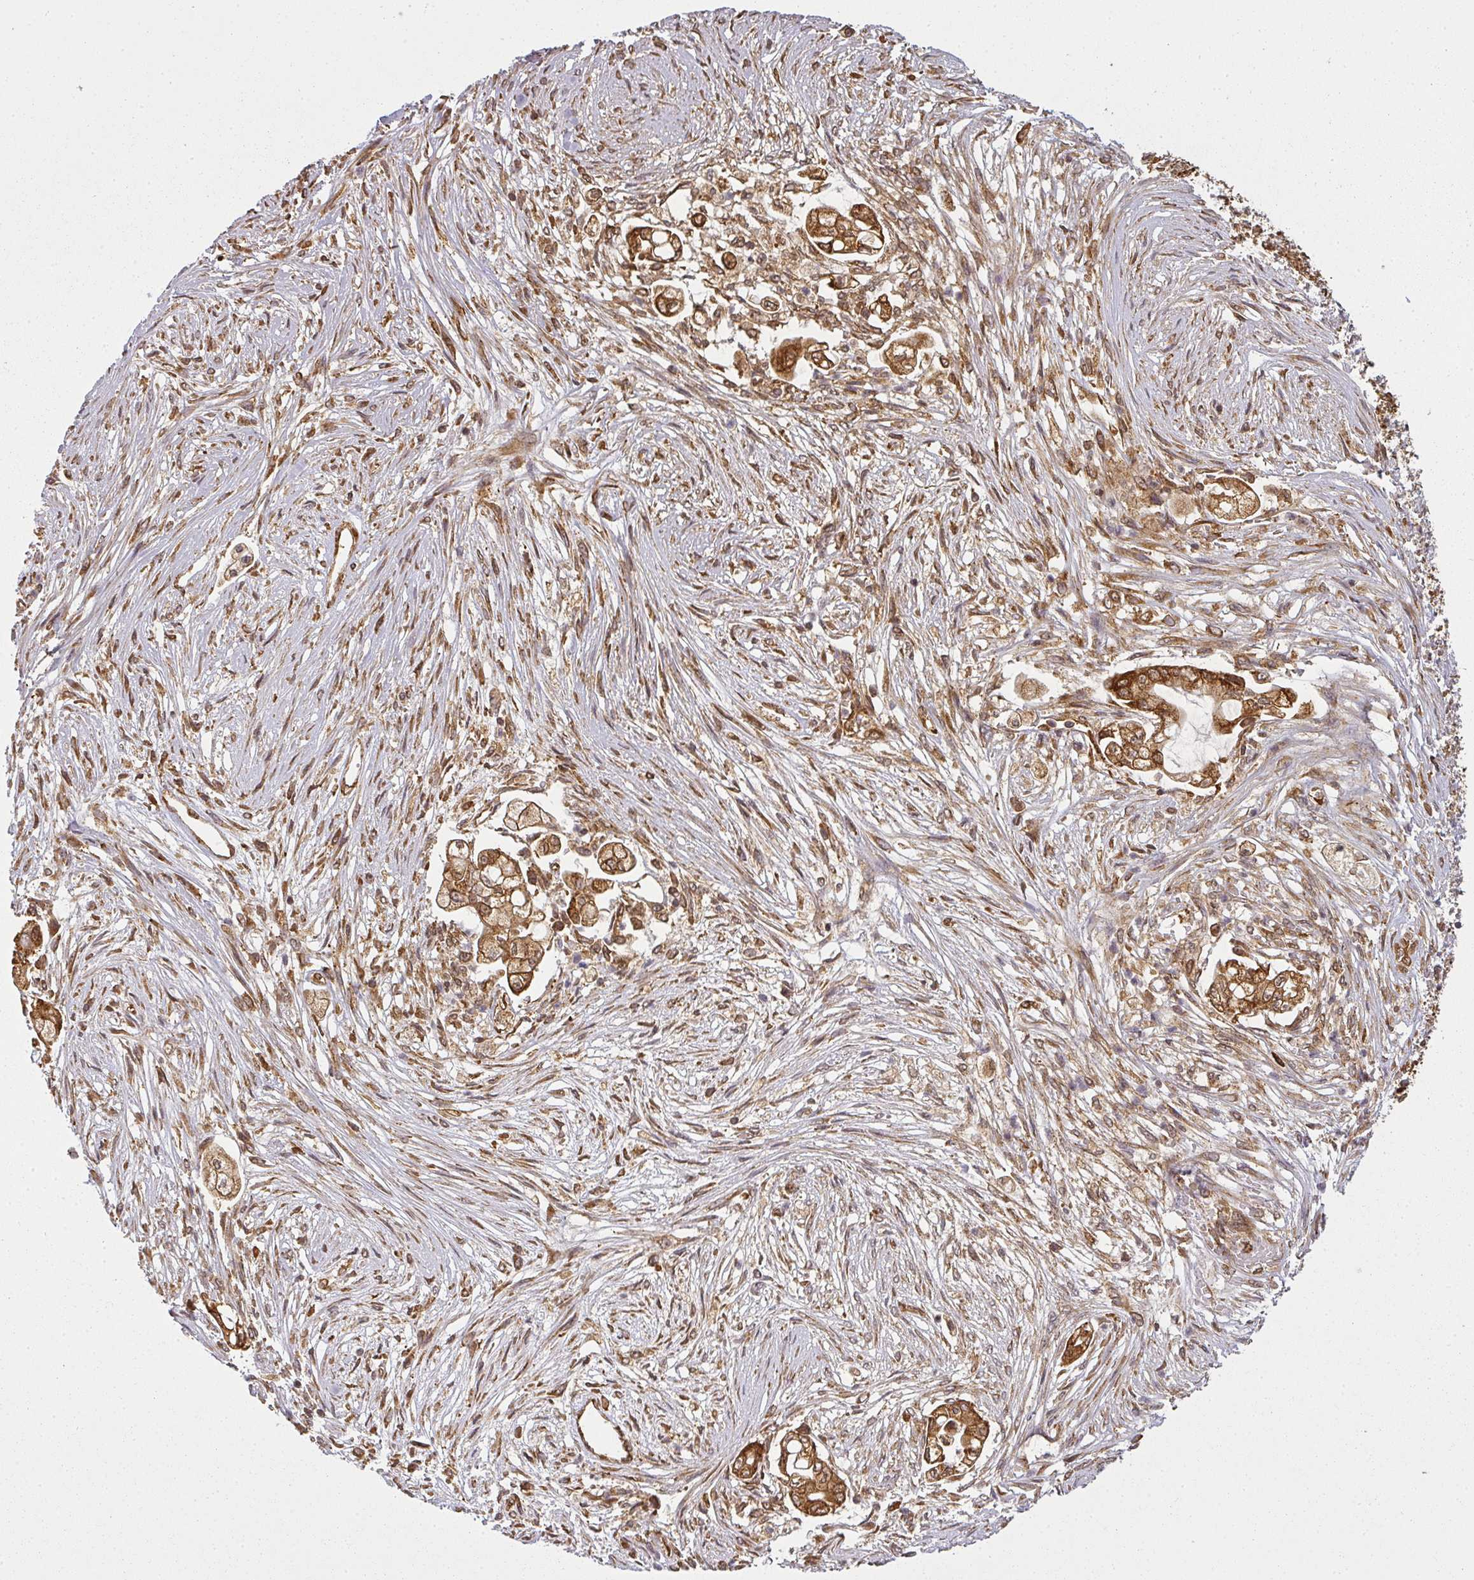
{"staining": {"intensity": "strong", "quantity": ">75%", "location": "cytoplasmic/membranous,nuclear"}, "tissue": "pancreatic cancer", "cell_type": "Tumor cells", "image_type": "cancer", "snomed": [{"axis": "morphology", "description": "Adenocarcinoma, NOS"}, {"axis": "topography", "description": "Pancreas"}], "caption": "Immunohistochemistry (IHC) (DAB (3,3'-diaminobenzidine)) staining of pancreatic adenocarcinoma exhibits strong cytoplasmic/membranous and nuclear protein expression in about >75% of tumor cells. (DAB = brown stain, brightfield microscopy at high magnification).", "gene": "PPP6R3", "patient": {"sex": "female", "age": 69}}